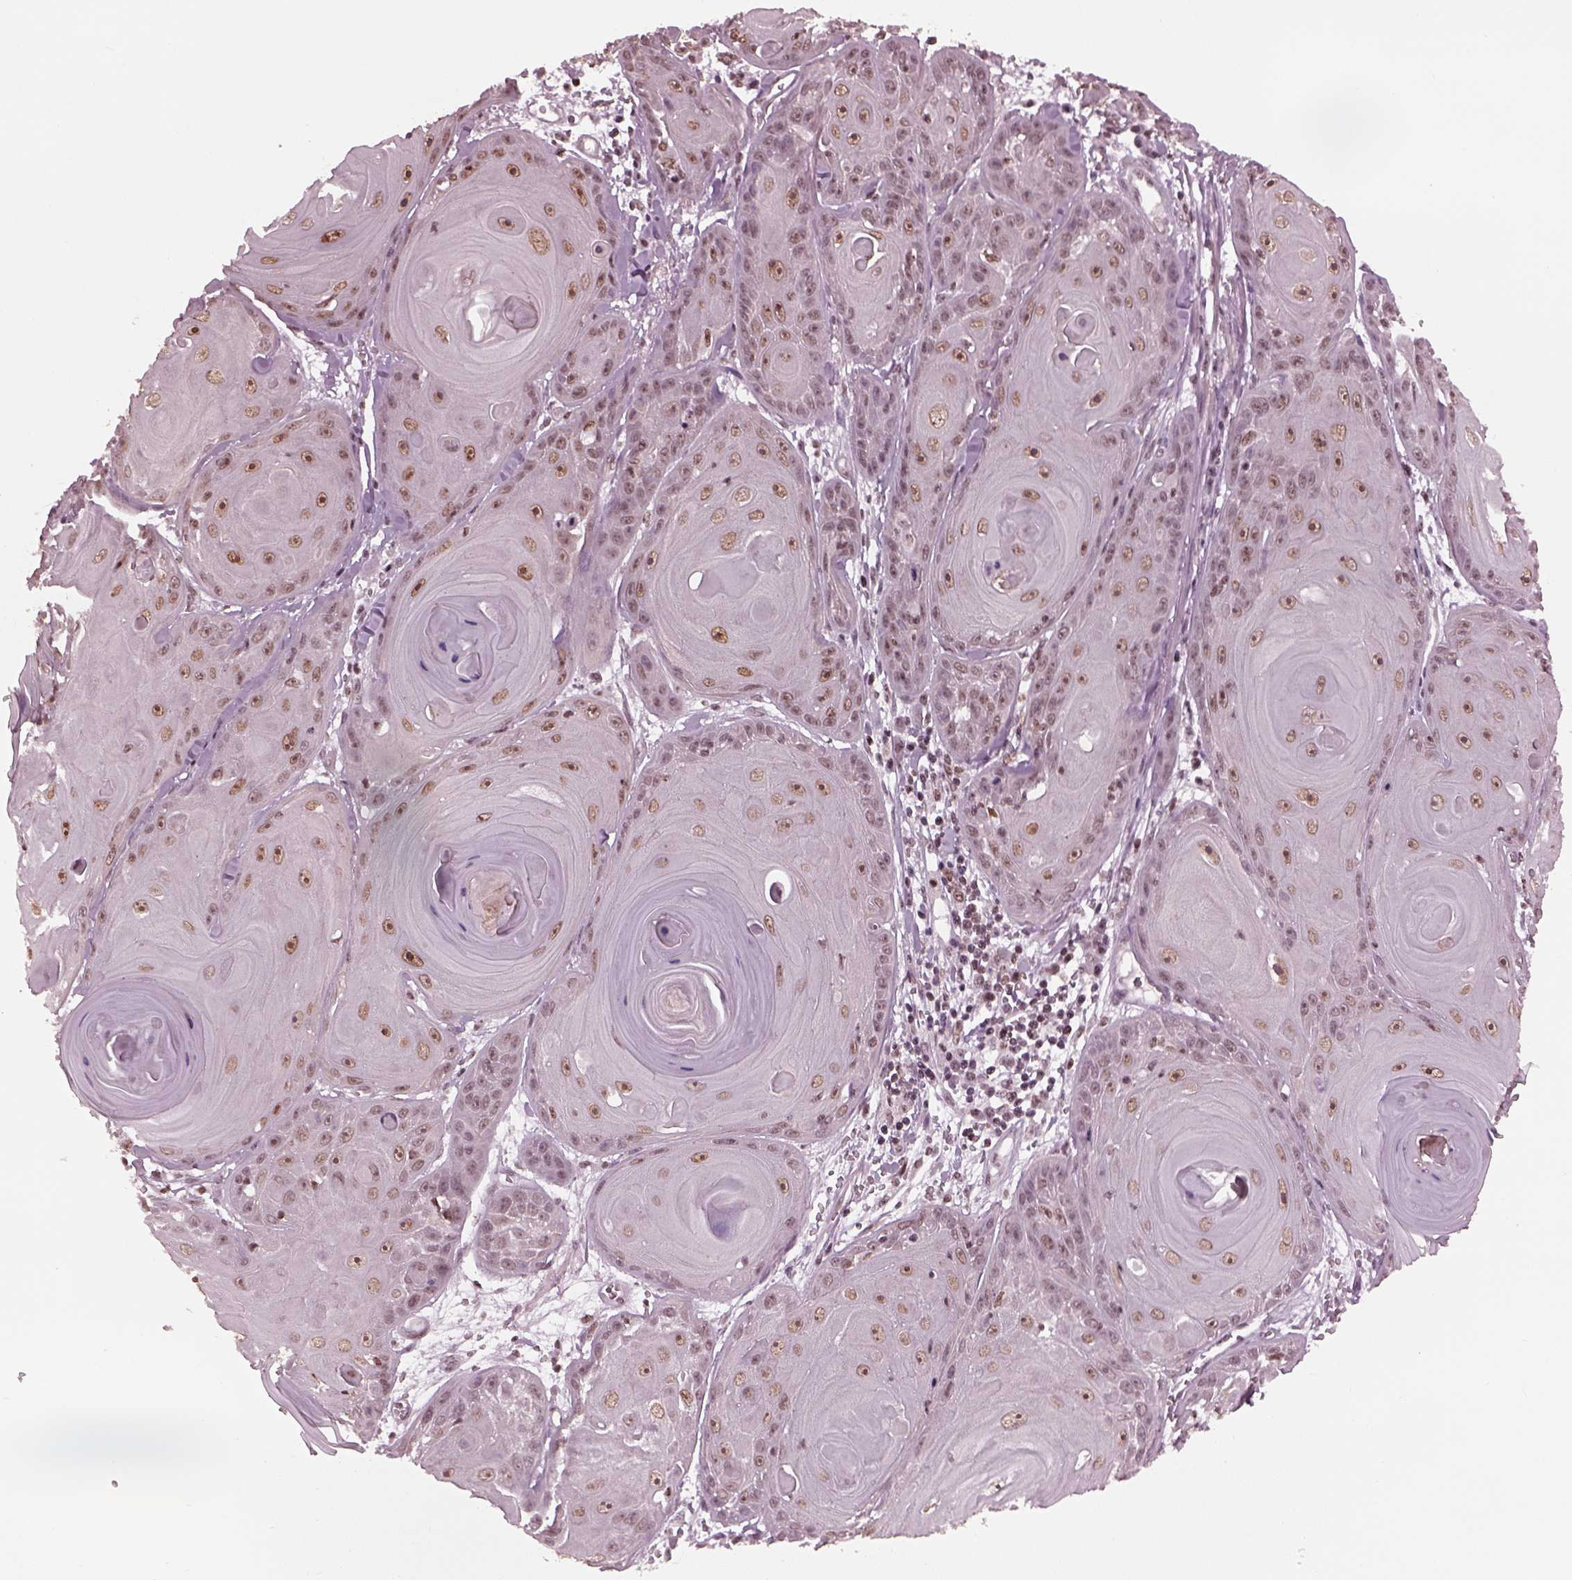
{"staining": {"intensity": "moderate", "quantity": "<25%", "location": "nuclear"}, "tissue": "skin cancer", "cell_type": "Tumor cells", "image_type": "cancer", "snomed": [{"axis": "morphology", "description": "Squamous cell carcinoma, NOS"}, {"axis": "topography", "description": "Skin"}, {"axis": "topography", "description": "Vulva"}], "caption": "A low amount of moderate nuclear positivity is seen in approximately <25% of tumor cells in skin squamous cell carcinoma tissue.", "gene": "RUVBL2", "patient": {"sex": "female", "age": 85}}